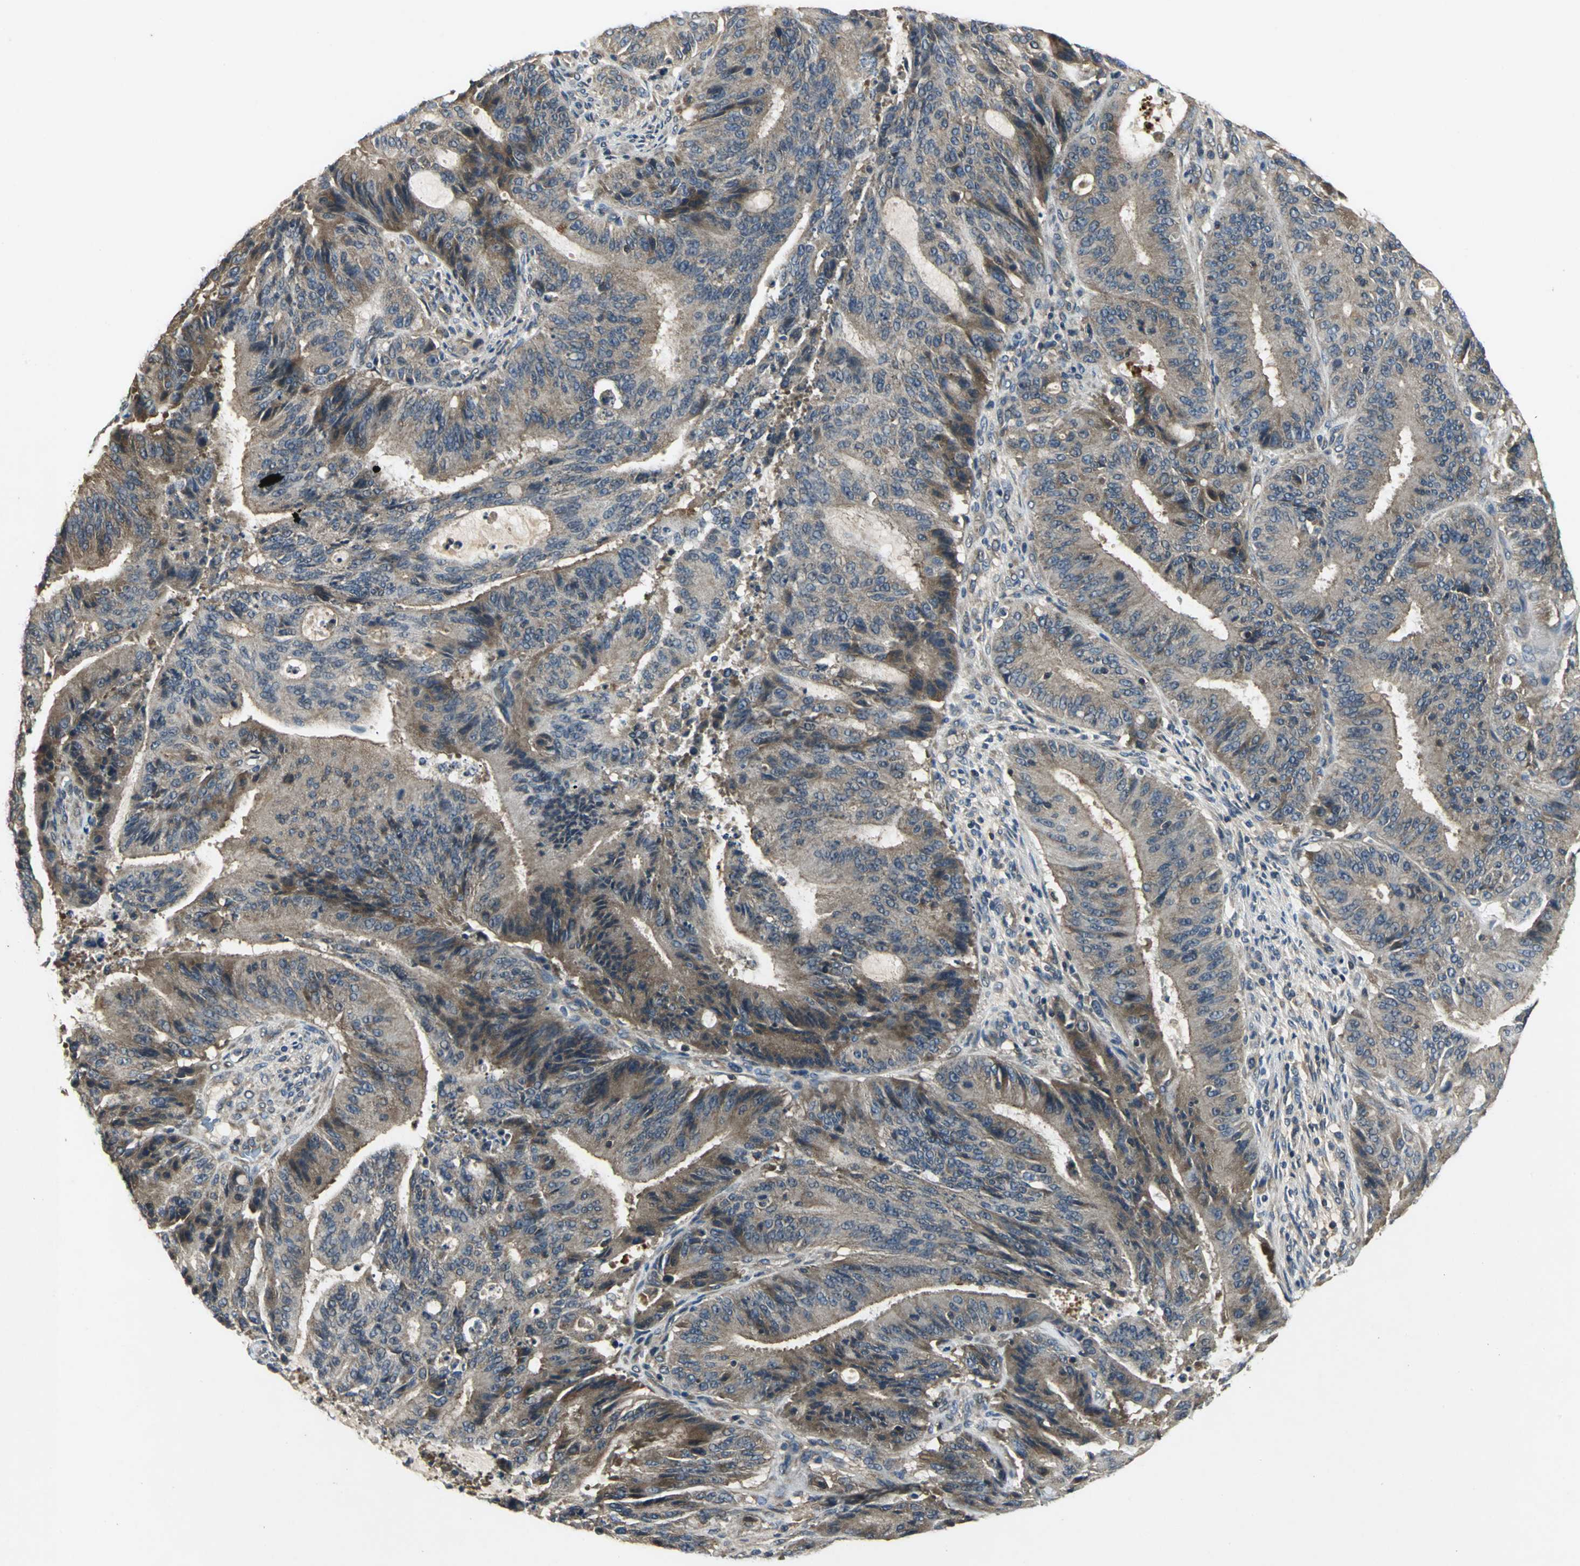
{"staining": {"intensity": "moderate", "quantity": ">75%", "location": "cytoplasmic/membranous"}, "tissue": "liver cancer", "cell_type": "Tumor cells", "image_type": "cancer", "snomed": [{"axis": "morphology", "description": "Cholangiocarcinoma"}, {"axis": "topography", "description": "Liver"}], "caption": "Protein analysis of liver cholangiocarcinoma tissue shows moderate cytoplasmic/membranous expression in about >75% of tumor cells.", "gene": "IRF3", "patient": {"sex": "female", "age": 73}}